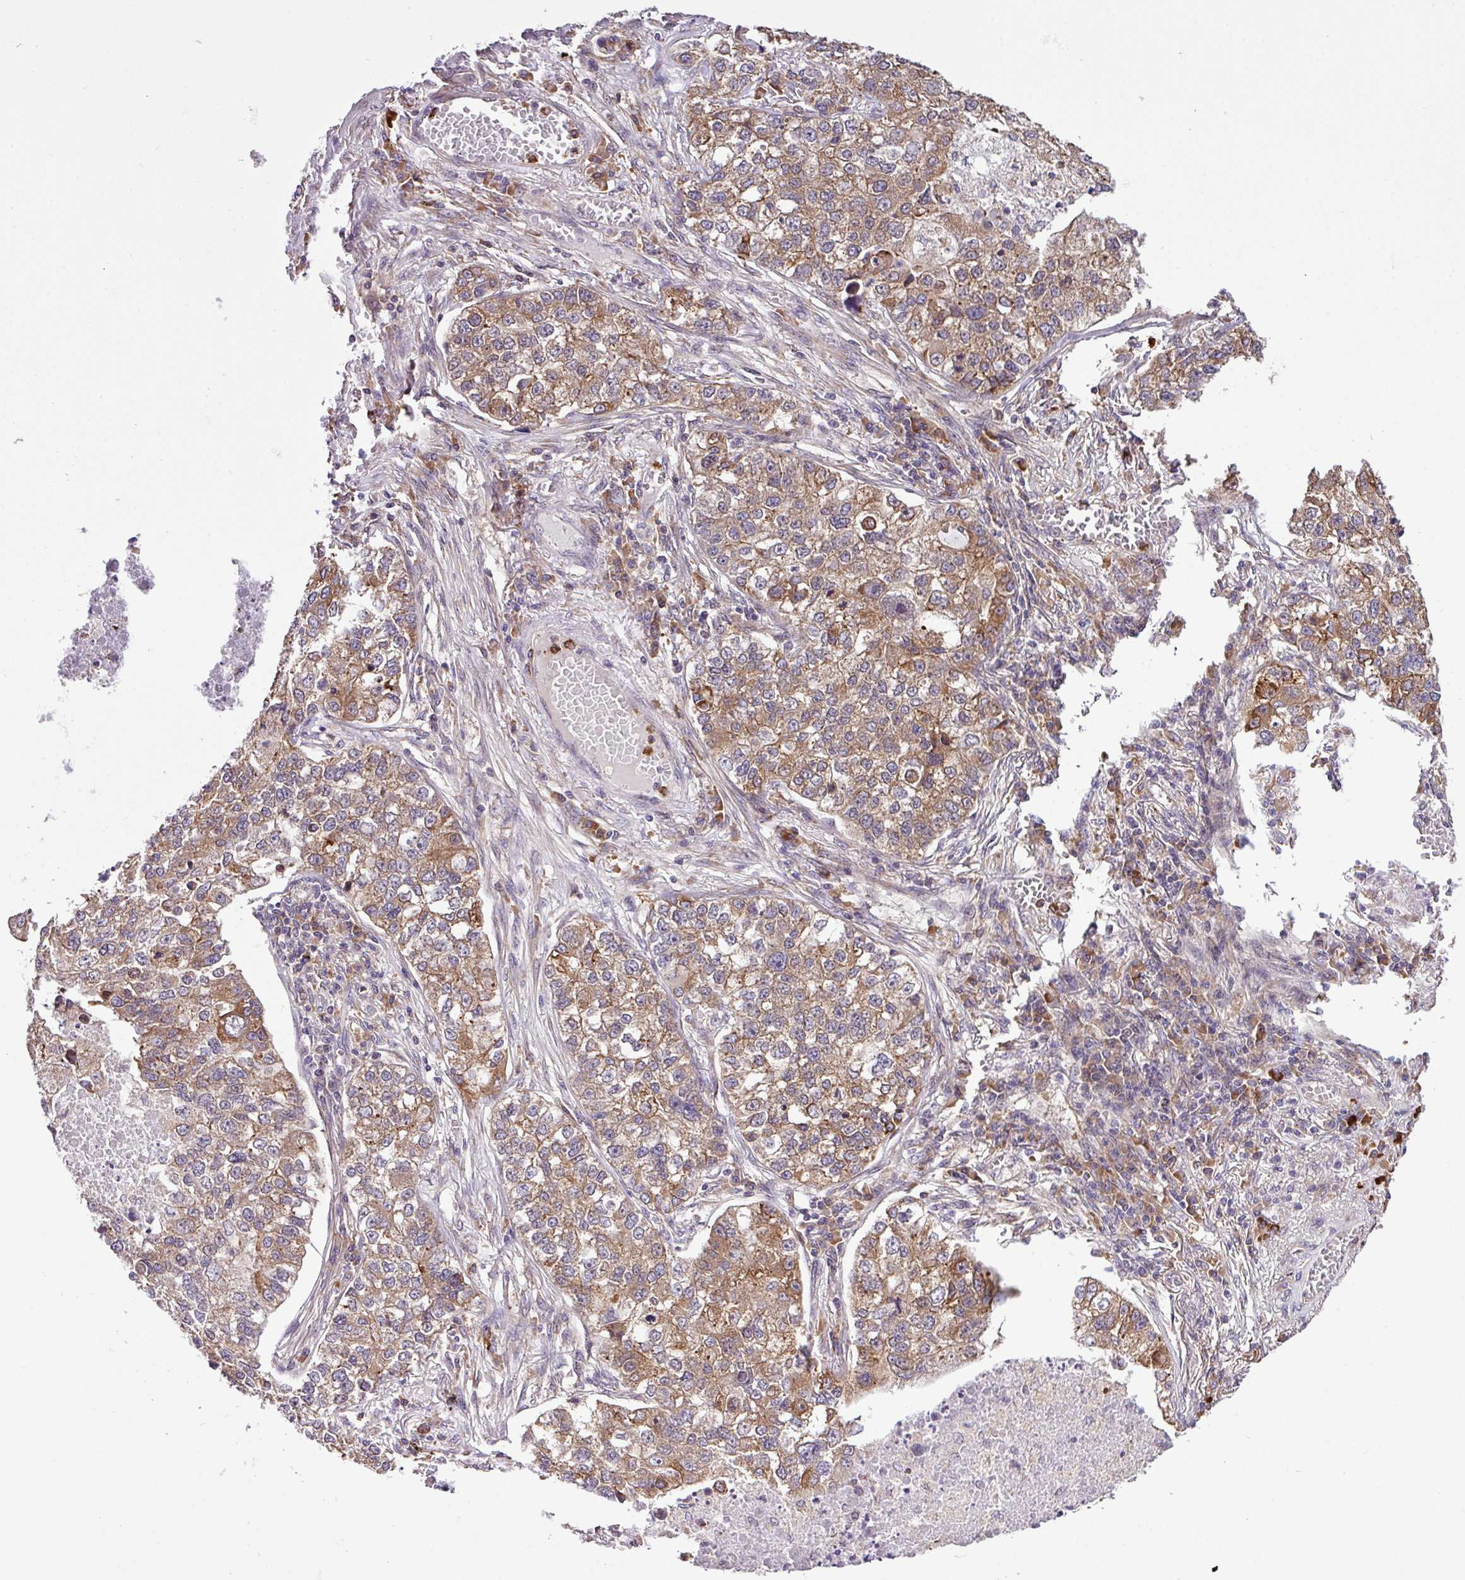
{"staining": {"intensity": "moderate", "quantity": ">75%", "location": "cytoplasmic/membranous"}, "tissue": "lung cancer", "cell_type": "Tumor cells", "image_type": "cancer", "snomed": [{"axis": "morphology", "description": "Adenocarcinoma, NOS"}, {"axis": "topography", "description": "Lung"}], "caption": "A micrograph of lung cancer stained for a protein reveals moderate cytoplasmic/membranous brown staining in tumor cells.", "gene": "DLGAP4", "patient": {"sex": "male", "age": 49}}